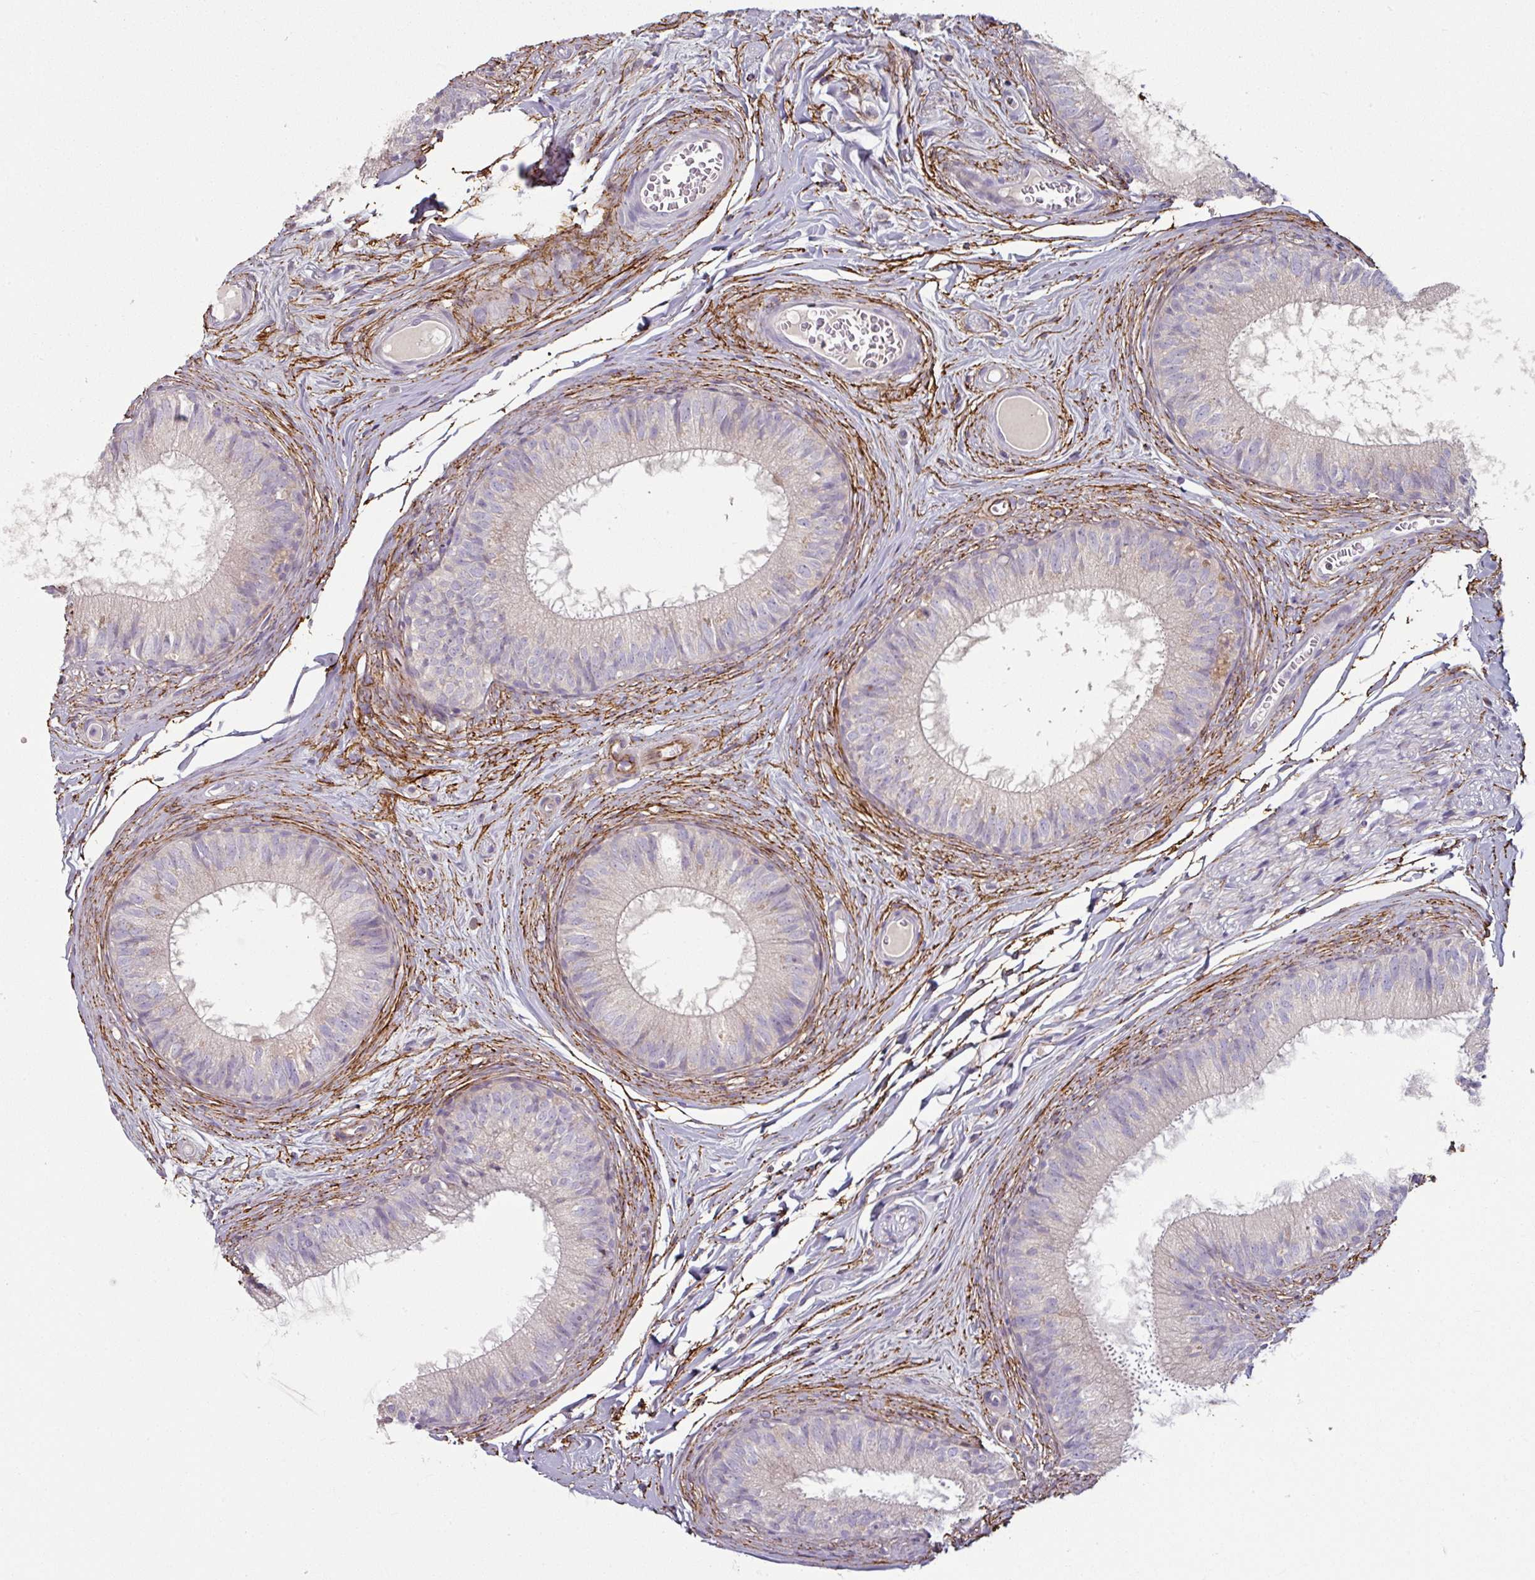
{"staining": {"intensity": "negative", "quantity": "none", "location": "none"}, "tissue": "epididymis", "cell_type": "Glandular cells", "image_type": "normal", "snomed": [{"axis": "morphology", "description": "Normal tissue, NOS"}, {"axis": "topography", "description": "Epididymis"}], "caption": "The photomicrograph shows no significant positivity in glandular cells of epididymis. (Brightfield microscopy of DAB (3,3'-diaminobenzidine) IHC at high magnification).", "gene": "MTMR14", "patient": {"sex": "male", "age": 25}}